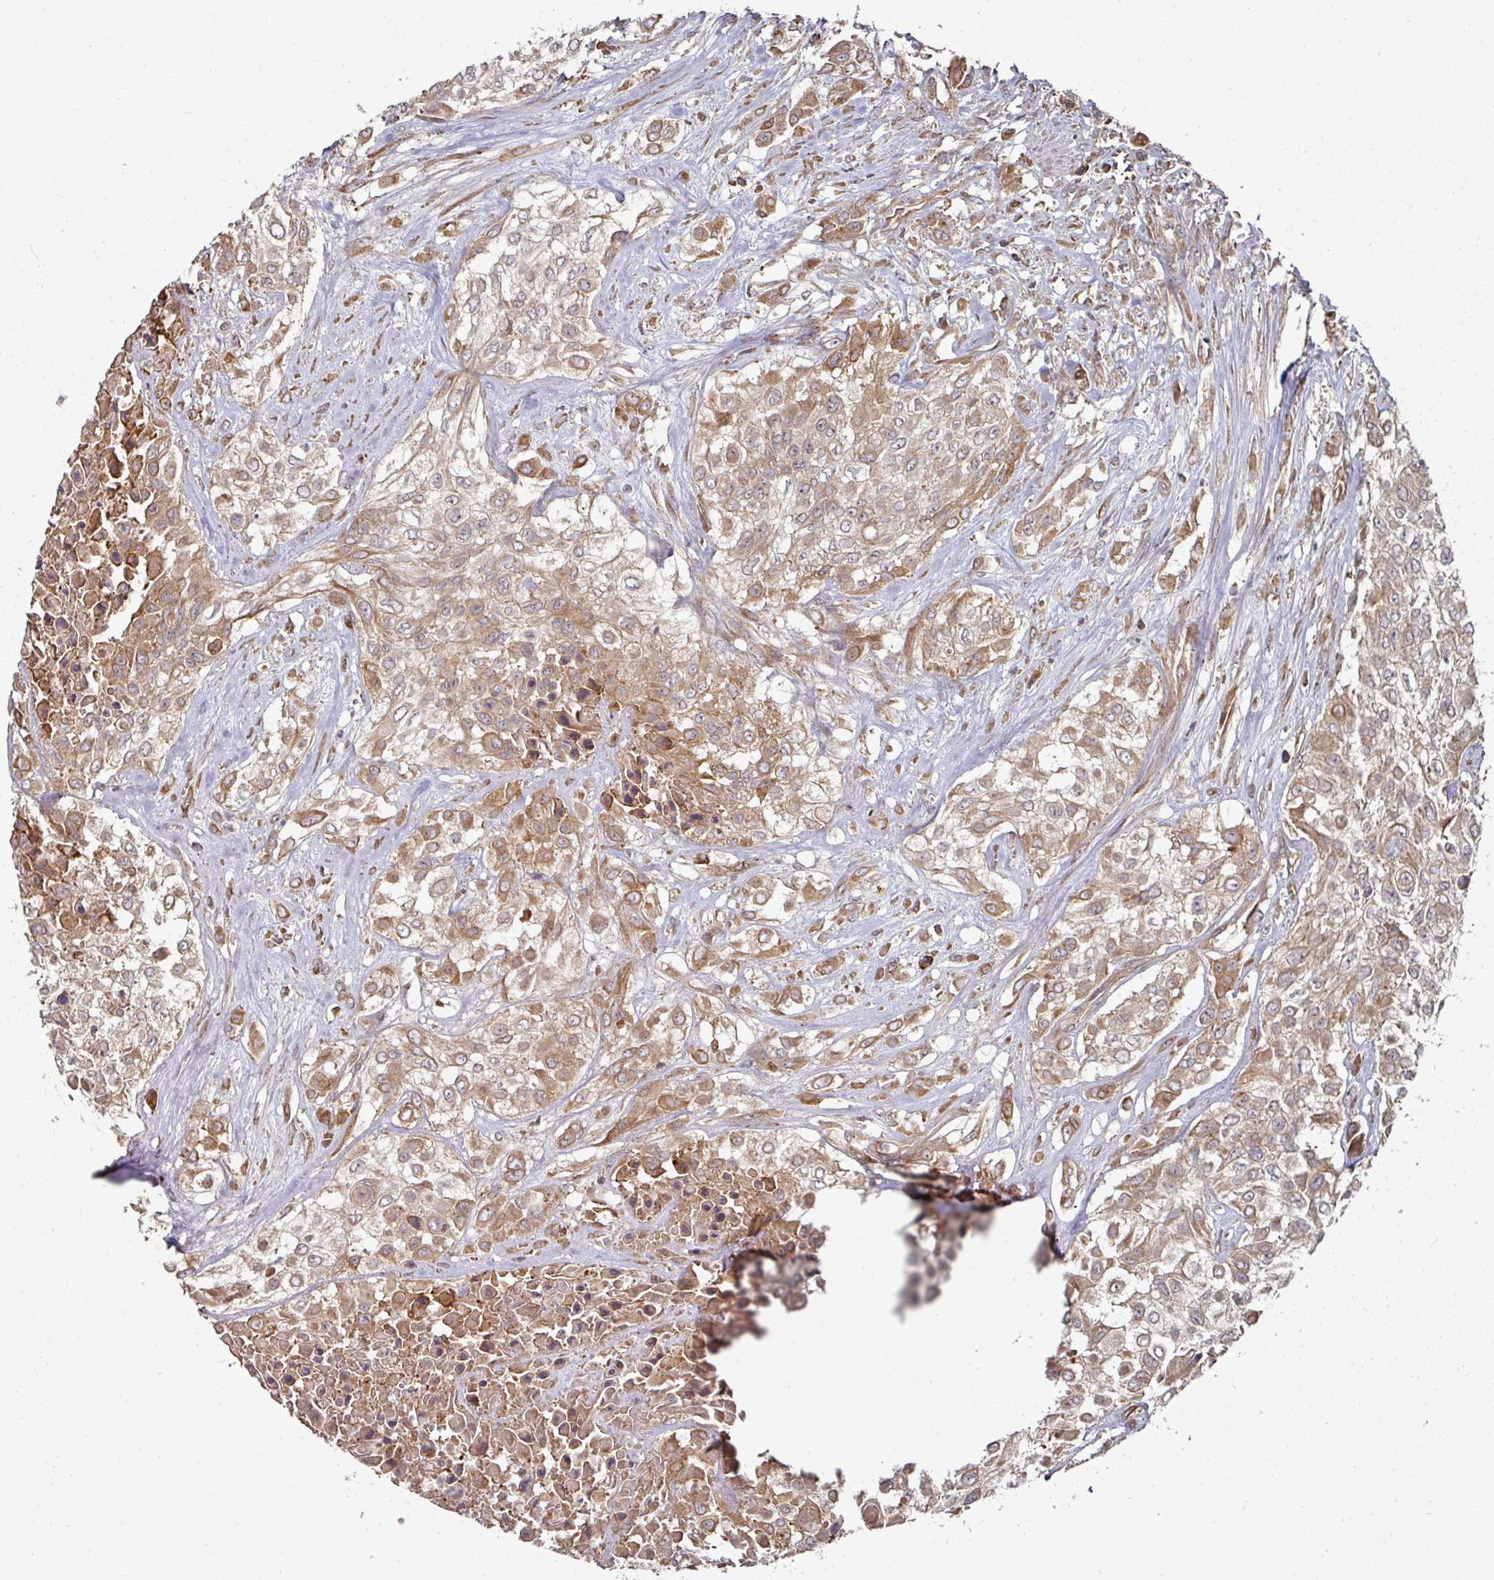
{"staining": {"intensity": "moderate", "quantity": ">75%", "location": "cytoplasmic/membranous"}, "tissue": "urothelial cancer", "cell_type": "Tumor cells", "image_type": "cancer", "snomed": [{"axis": "morphology", "description": "Urothelial carcinoma, High grade"}, {"axis": "topography", "description": "Urinary bladder"}], "caption": "Urothelial cancer was stained to show a protein in brown. There is medium levels of moderate cytoplasmic/membranous staining in approximately >75% of tumor cells. (DAB (3,3'-diaminobenzidine) IHC with brightfield microscopy, high magnification).", "gene": "CEP95", "patient": {"sex": "male", "age": 57}}